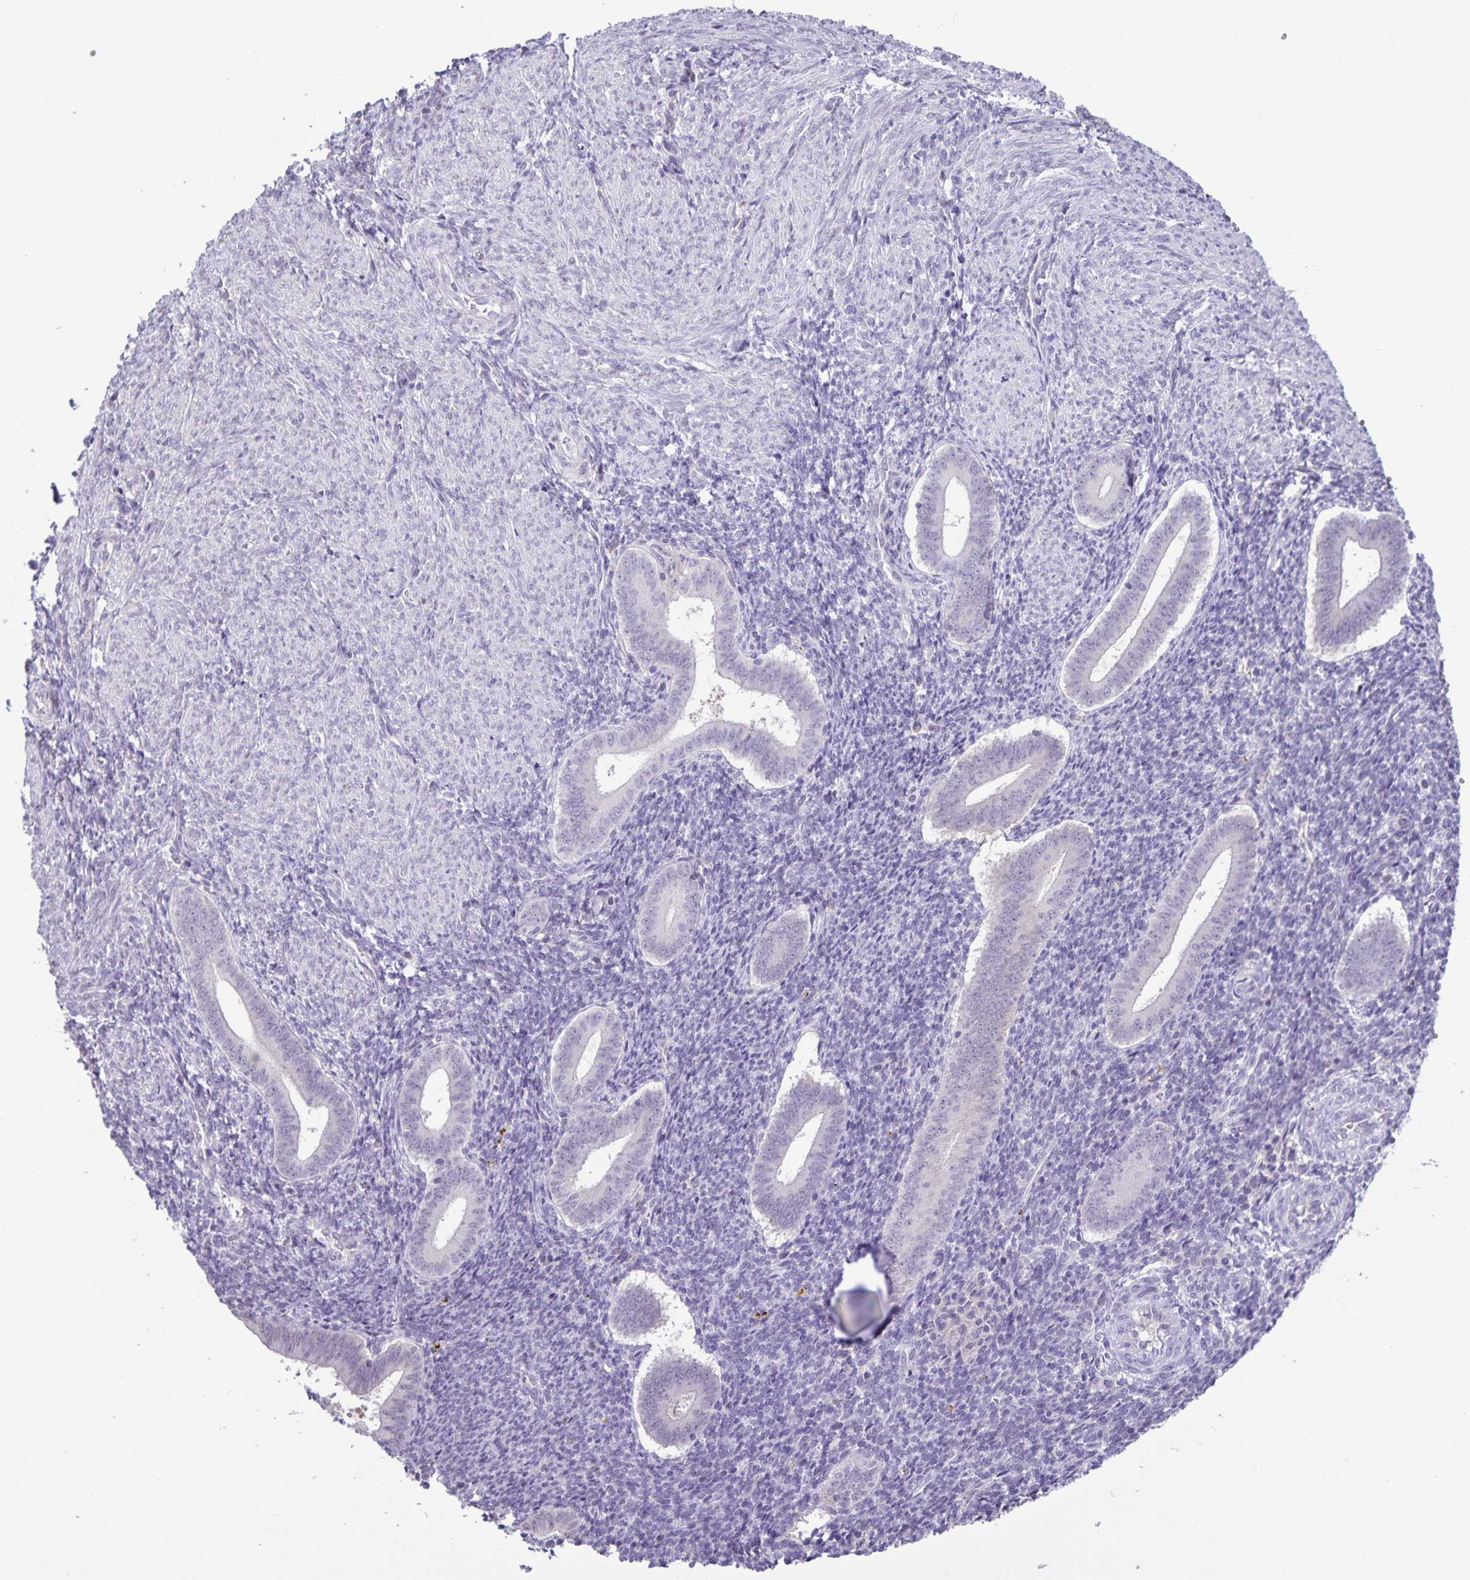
{"staining": {"intensity": "negative", "quantity": "none", "location": "none"}, "tissue": "endometrium", "cell_type": "Cells in endometrial stroma", "image_type": "normal", "snomed": [{"axis": "morphology", "description": "Normal tissue, NOS"}, {"axis": "topography", "description": "Endometrium"}], "caption": "Human endometrium stained for a protein using IHC exhibits no staining in cells in endometrial stroma.", "gene": "ONECUT2", "patient": {"sex": "female", "age": 25}}